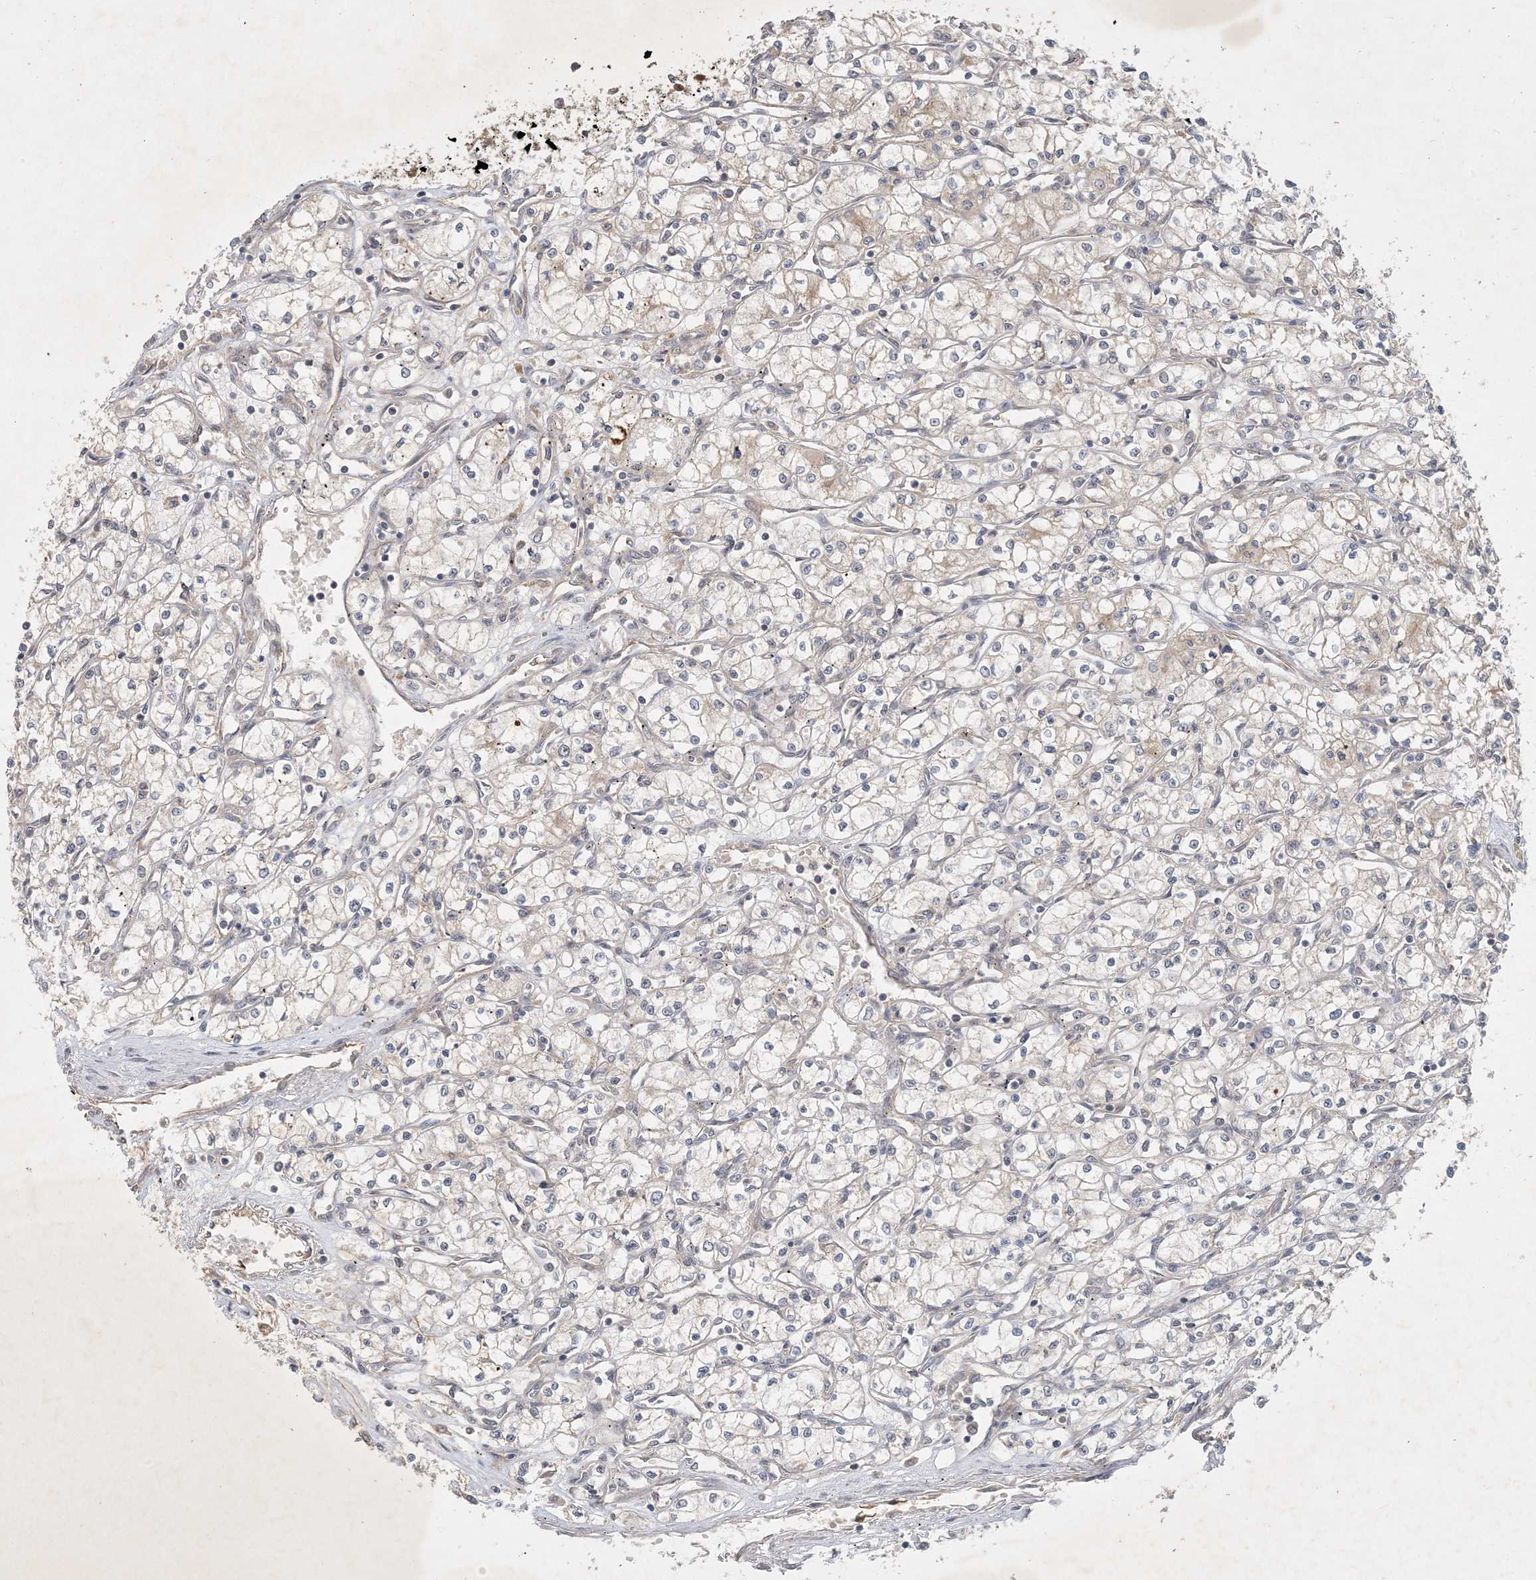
{"staining": {"intensity": "negative", "quantity": "none", "location": "none"}, "tissue": "renal cancer", "cell_type": "Tumor cells", "image_type": "cancer", "snomed": [{"axis": "morphology", "description": "Adenocarcinoma, NOS"}, {"axis": "topography", "description": "Kidney"}], "caption": "This is an immunohistochemistry histopathology image of human renal cancer (adenocarcinoma). There is no expression in tumor cells.", "gene": "ZCCHC4", "patient": {"sex": "male", "age": 59}}